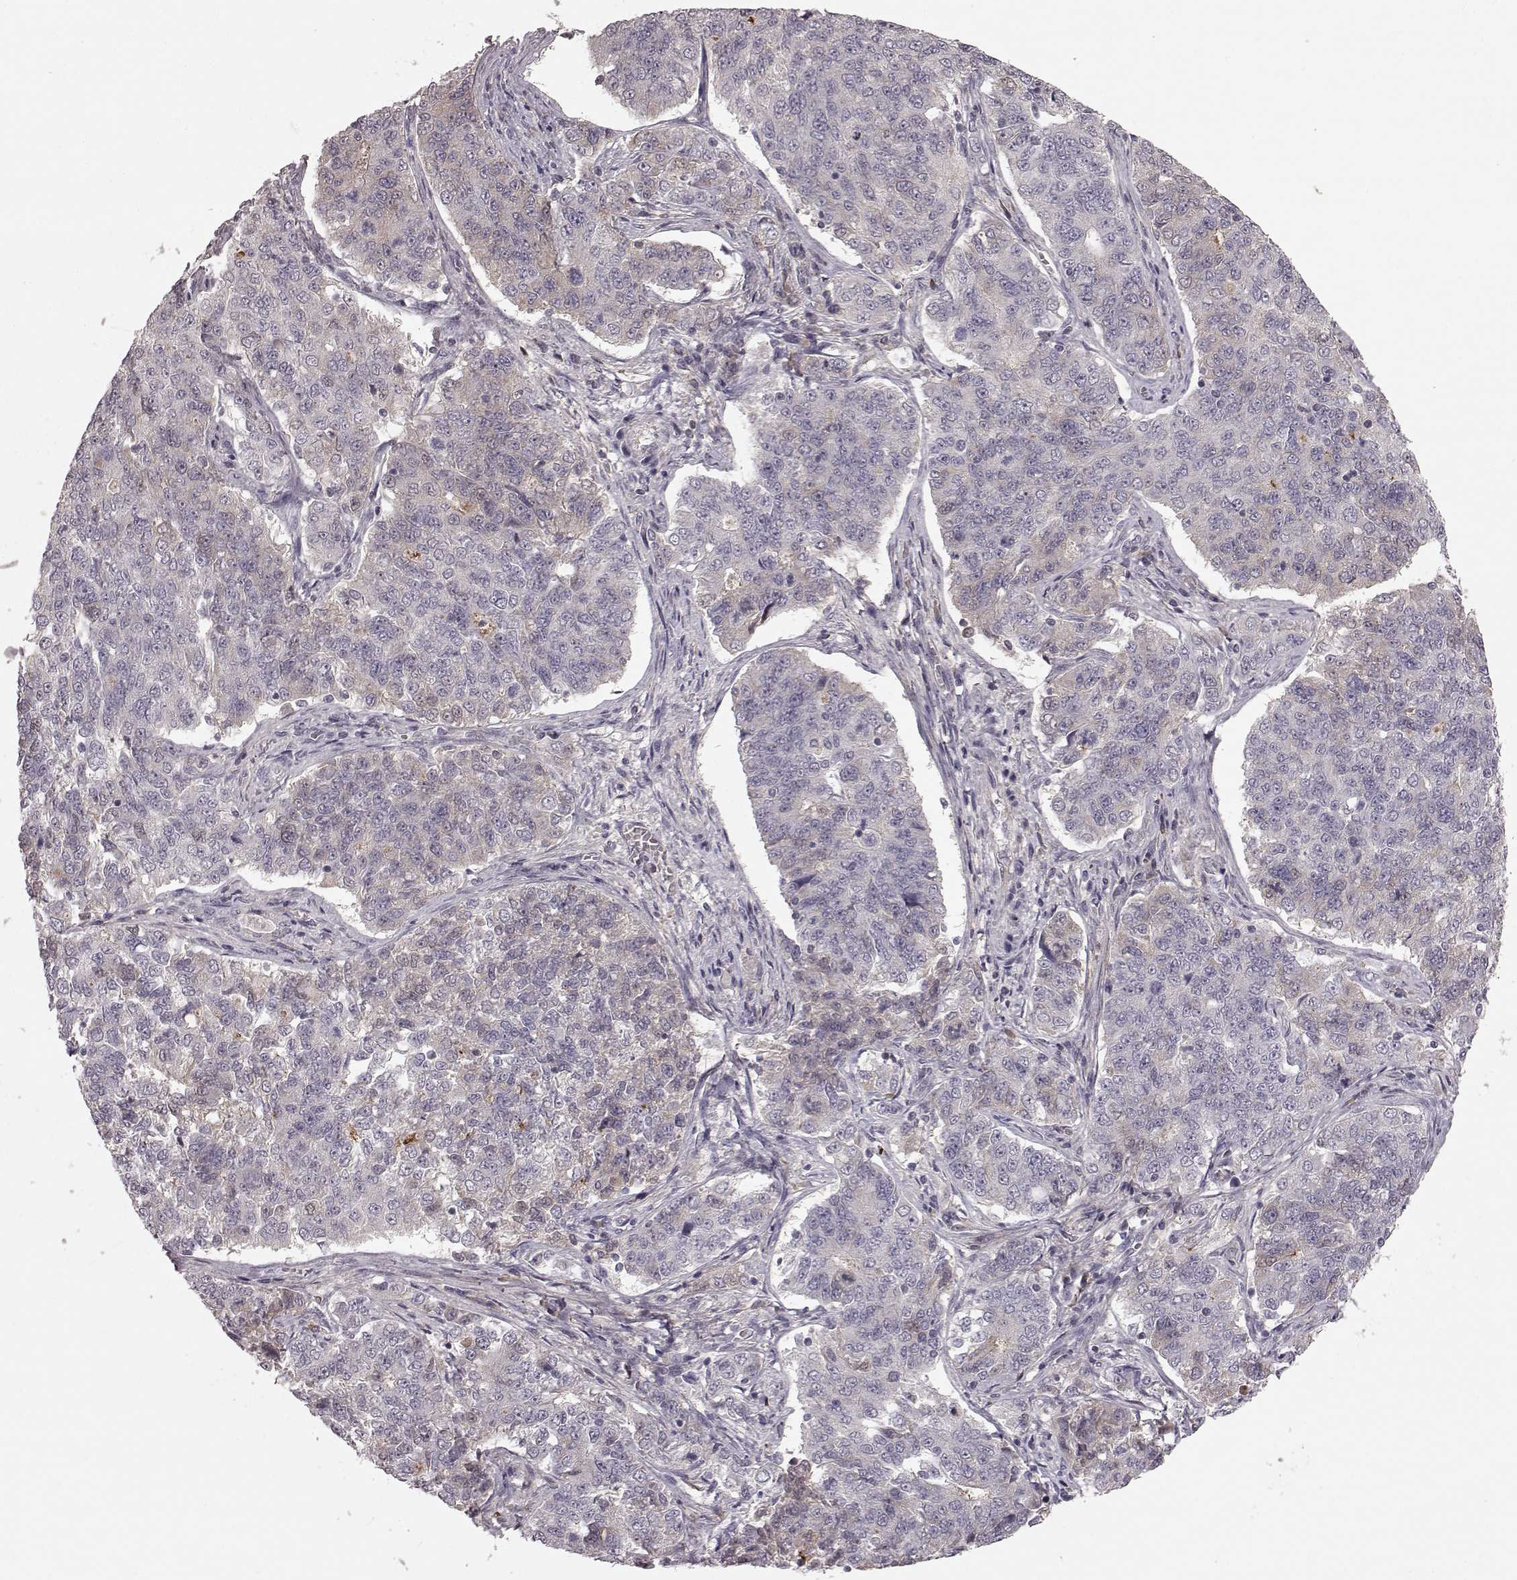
{"staining": {"intensity": "negative", "quantity": "none", "location": "none"}, "tissue": "endometrial cancer", "cell_type": "Tumor cells", "image_type": "cancer", "snomed": [{"axis": "morphology", "description": "Adenocarcinoma, NOS"}, {"axis": "topography", "description": "Endometrium"}], "caption": "Endometrial cancer (adenocarcinoma) was stained to show a protein in brown. There is no significant positivity in tumor cells. The staining is performed using DAB brown chromogen with nuclei counter-stained in using hematoxylin.", "gene": "SLC22A18", "patient": {"sex": "female", "age": 43}}